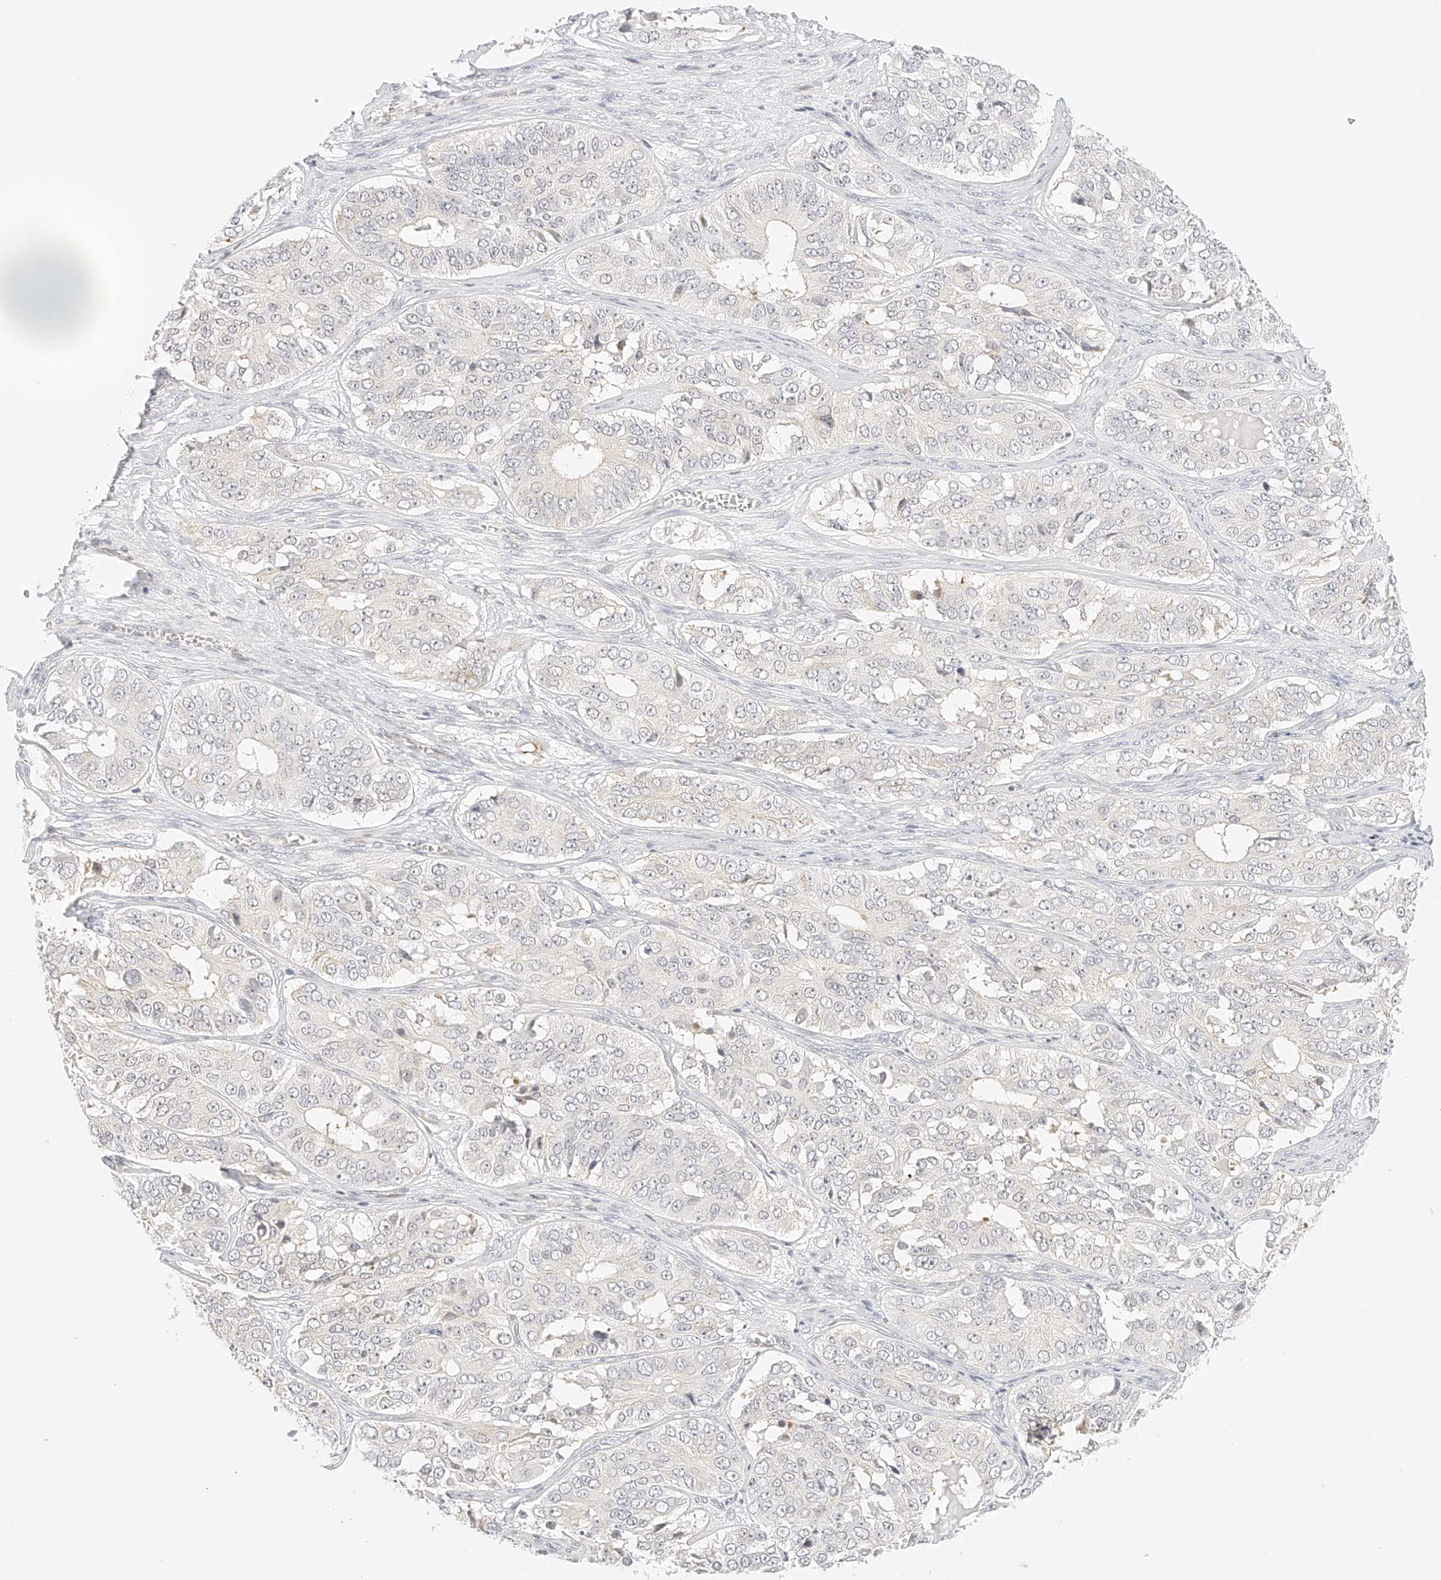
{"staining": {"intensity": "negative", "quantity": "none", "location": "none"}, "tissue": "ovarian cancer", "cell_type": "Tumor cells", "image_type": "cancer", "snomed": [{"axis": "morphology", "description": "Carcinoma, endometroid"}, {"axis": "topography", "description": "Ovary"}], "caption": "High power microscopy photomicrograph of an immunohistochemistry photomicrograph of ovarian cancer (endometroid carcinoma), revealing no significant expression in tumor cells. Brightfield microscopy of immunohistochemistry stained with DAB (brown) and hematoxylin (blue), captured at high magnification.", "gene": "ZFP69", "patient": {"sex": "female", "age": 51}}